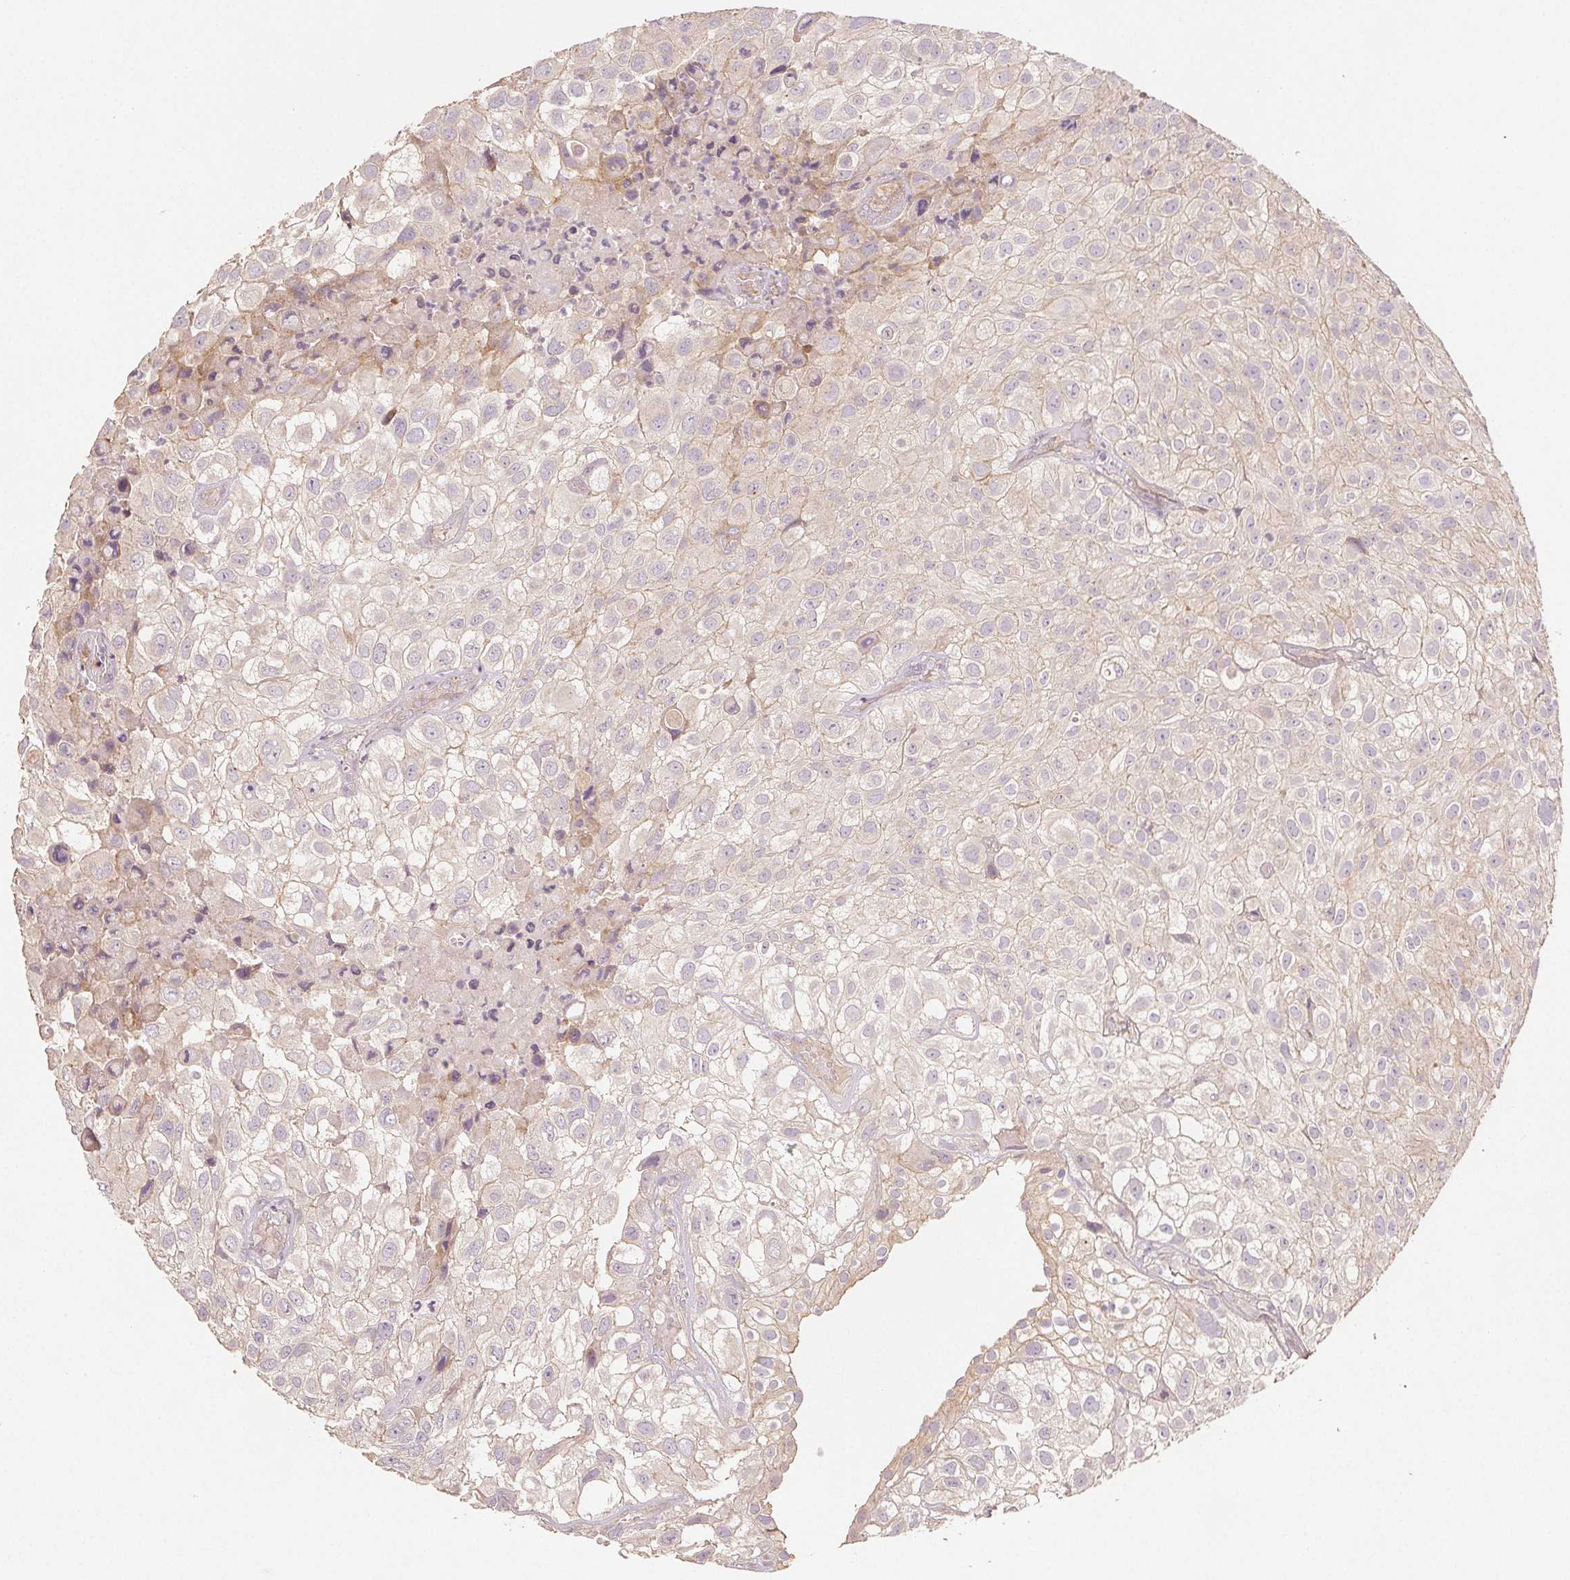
{"staining": {"intensity": "weak", "quantity": "<25%", "location": "cytoplasmic/membranous"}, "tissue": "urothelial cancer", "cell_type": "Tumor cells", "image_type": "cancer", "snomed": [{"axis": "morphology", "description": "Urothelial carcinoma, High grade"}, {"axis": "topography", "description": "Urinary bladder"}], "caption": "Tumor cells show no significant protein expression in urothelial cancer.", "gene": "YIF1B", "patient": {"sex": "male", "age": 56}}